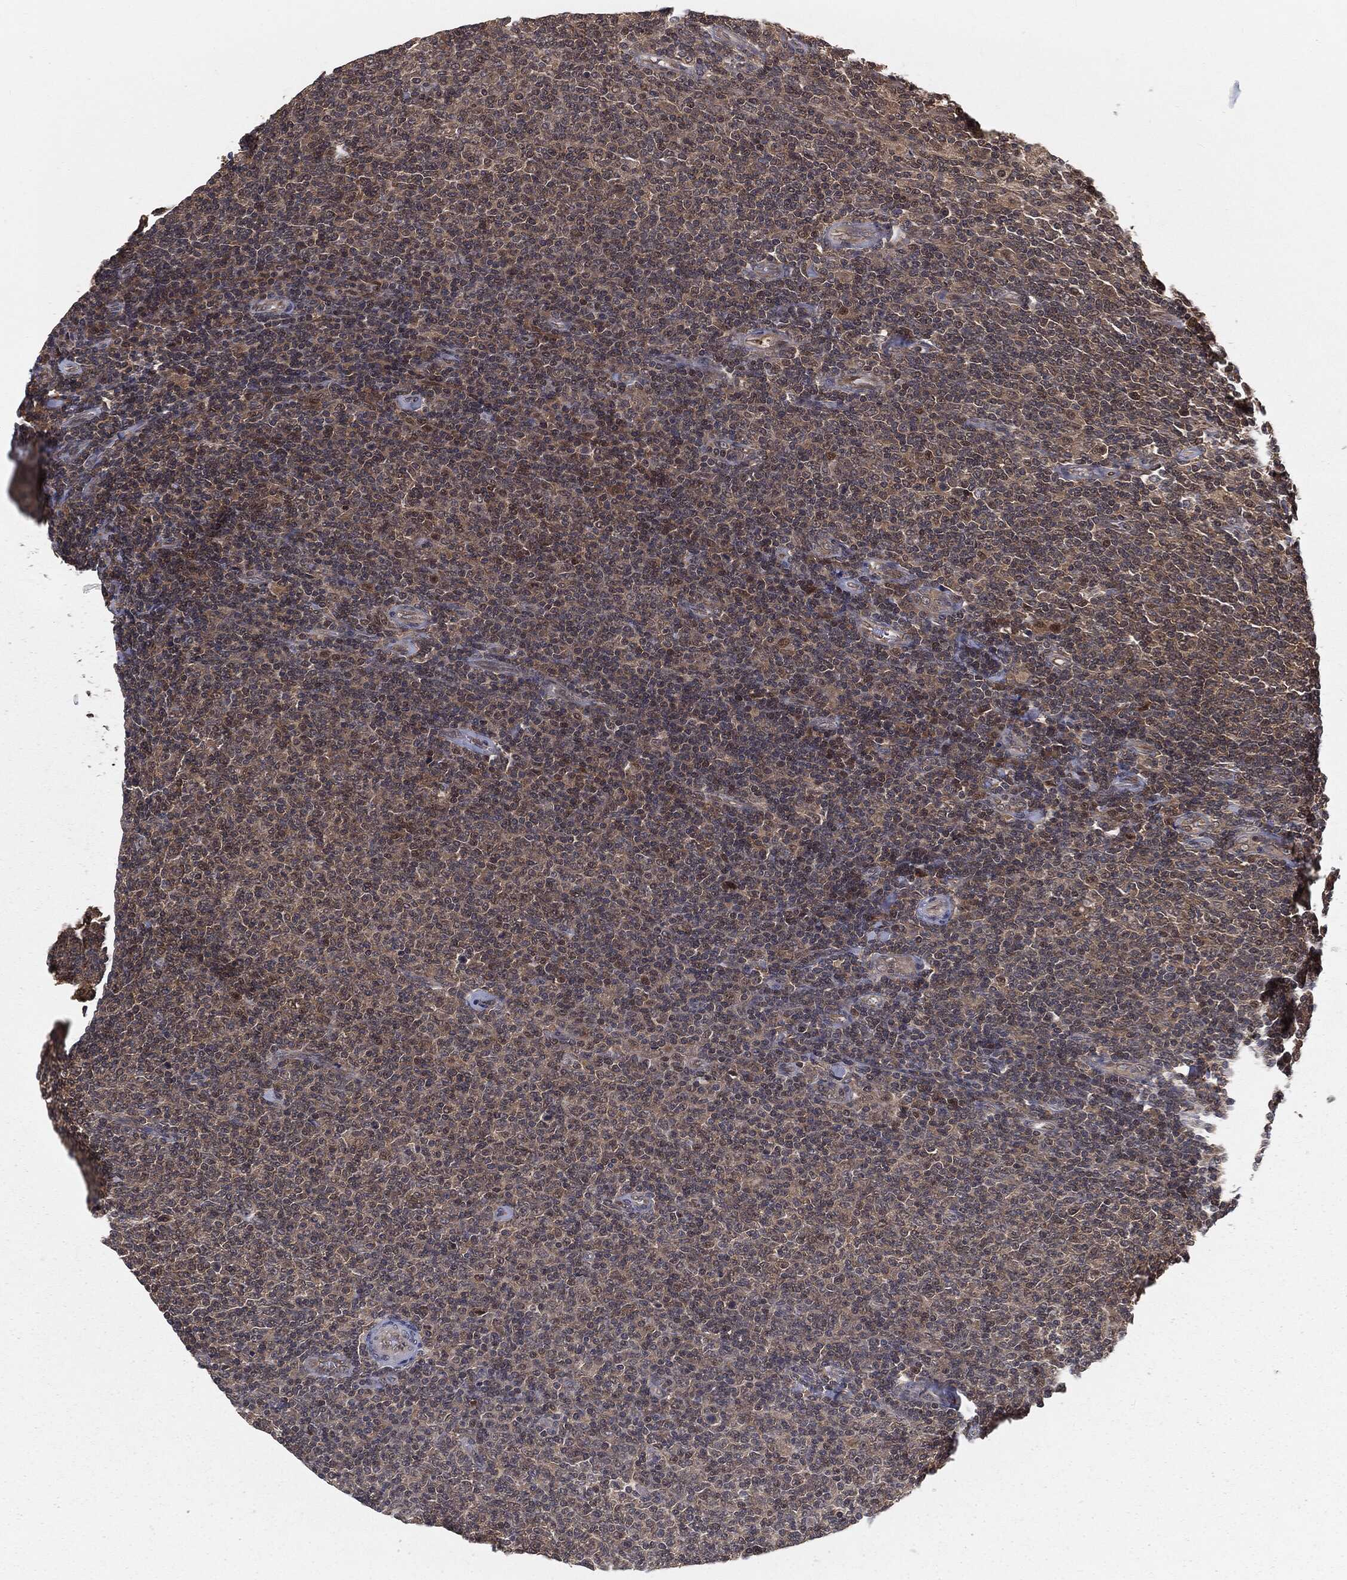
{"staining": {"intensity": "weak", "quantity": ">75%", "location": "cytoplasmic/membranous"}, "tissue": "lymphoma", "cell_type": "Tumor cells", "image_type": "cancer", "snomed": [{"axis": "morphology", "description": "Malignant lymphoma, non-Hodgkin's type, Low grade"}, {"axis": "topography", "description": "Lymph node"}], "caption": "Brown immunohistochemical staining in lymphoma demonstrates weak cytoplasmic/membranous expression in approximately >75% of tumor cells.", "gene": "FBXO7", "patient": {"sex": "male", "age": 52}}